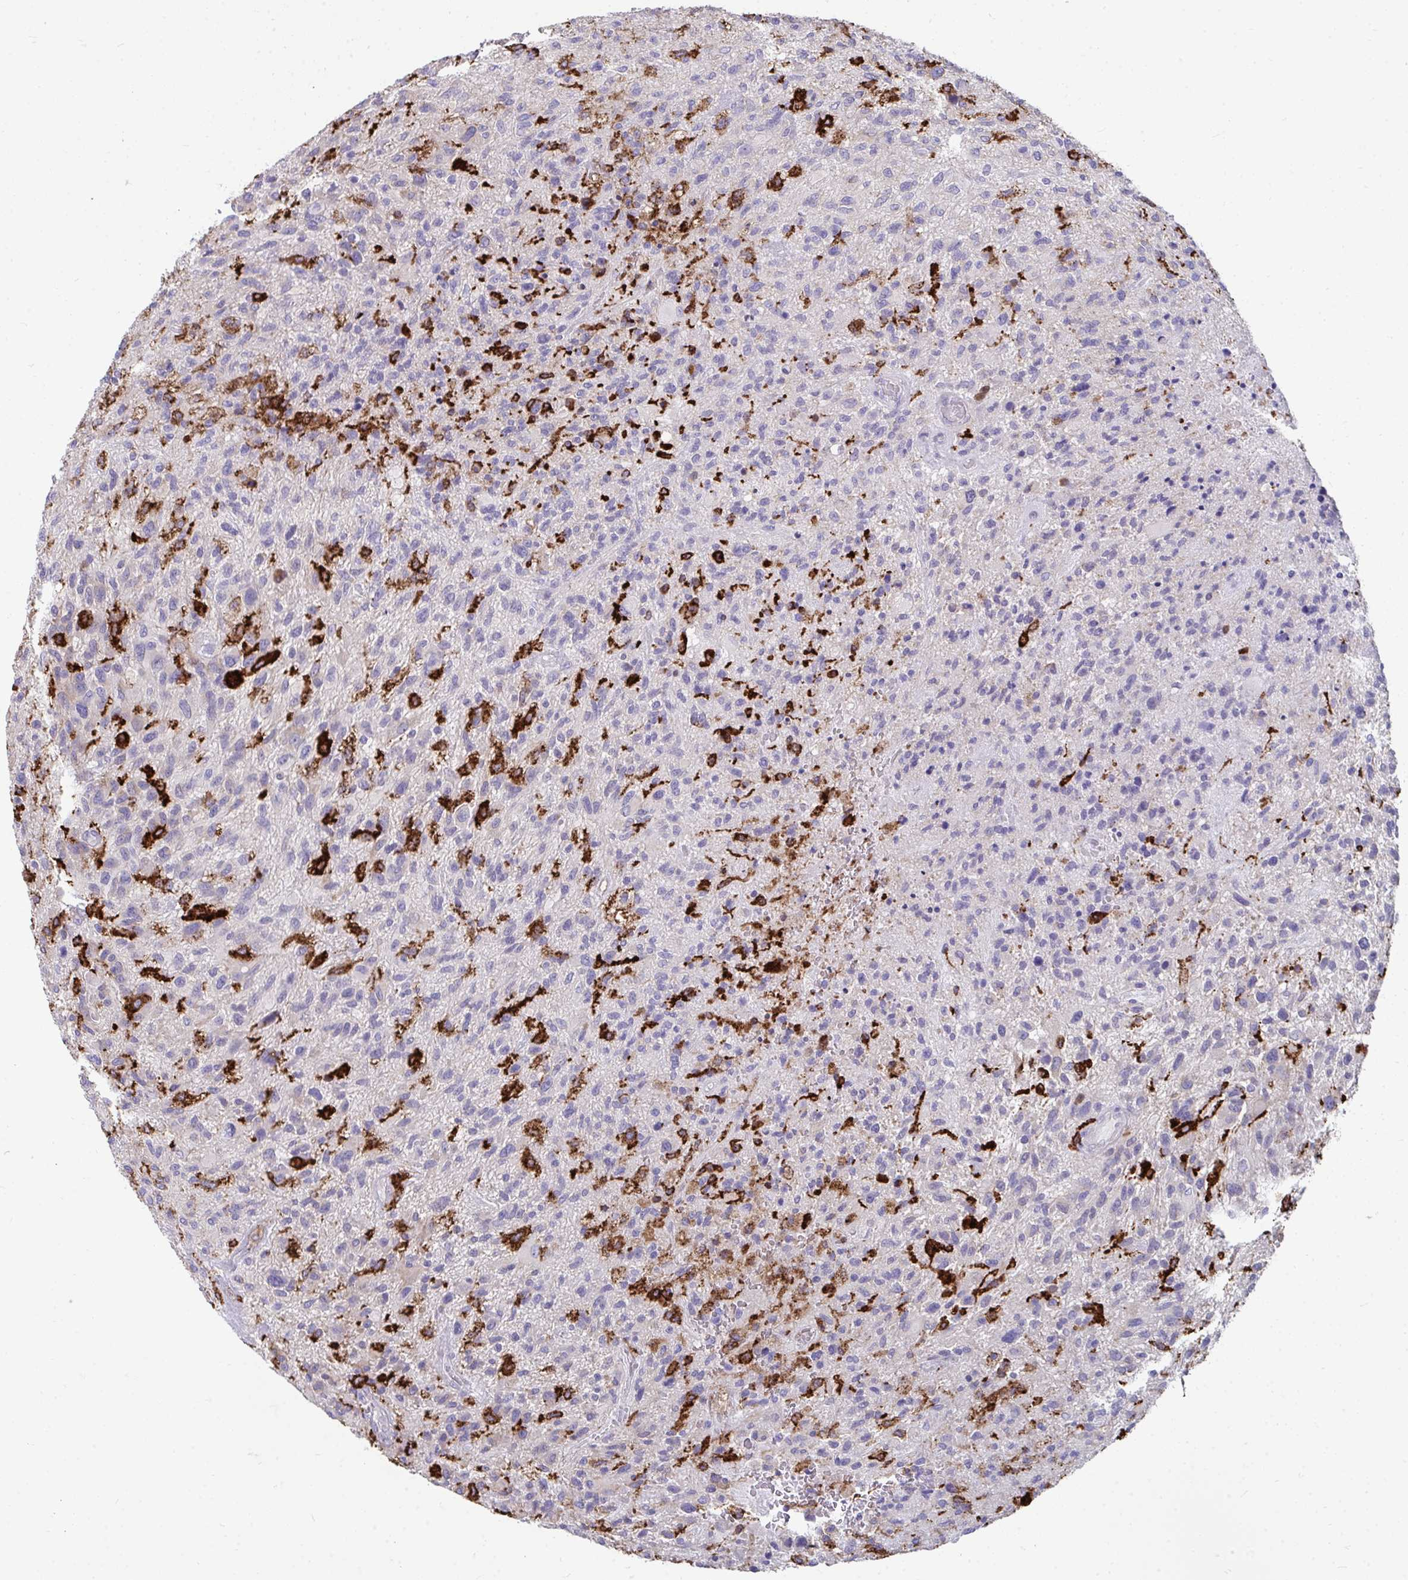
{"staining": {"intensity": "negative", "quantity": "none", "location": "none"}, "tissue": "glioma", "cell_type": "Tumor cells", "image_type": "cancer", "snomed": [{"axis": "morphology", "description": "Glioma, malignant, High grade"}, {"axis": "topography", "description": "Brain"}], "caption": "An immunohistochemistry (IHC) histopathology image of malignant high-grade glioma is shown. There is no staining in tumor cells of malignant high-grade glioma.", "gene": "CD163", "patient": {"sex": "male", "age": 47}}